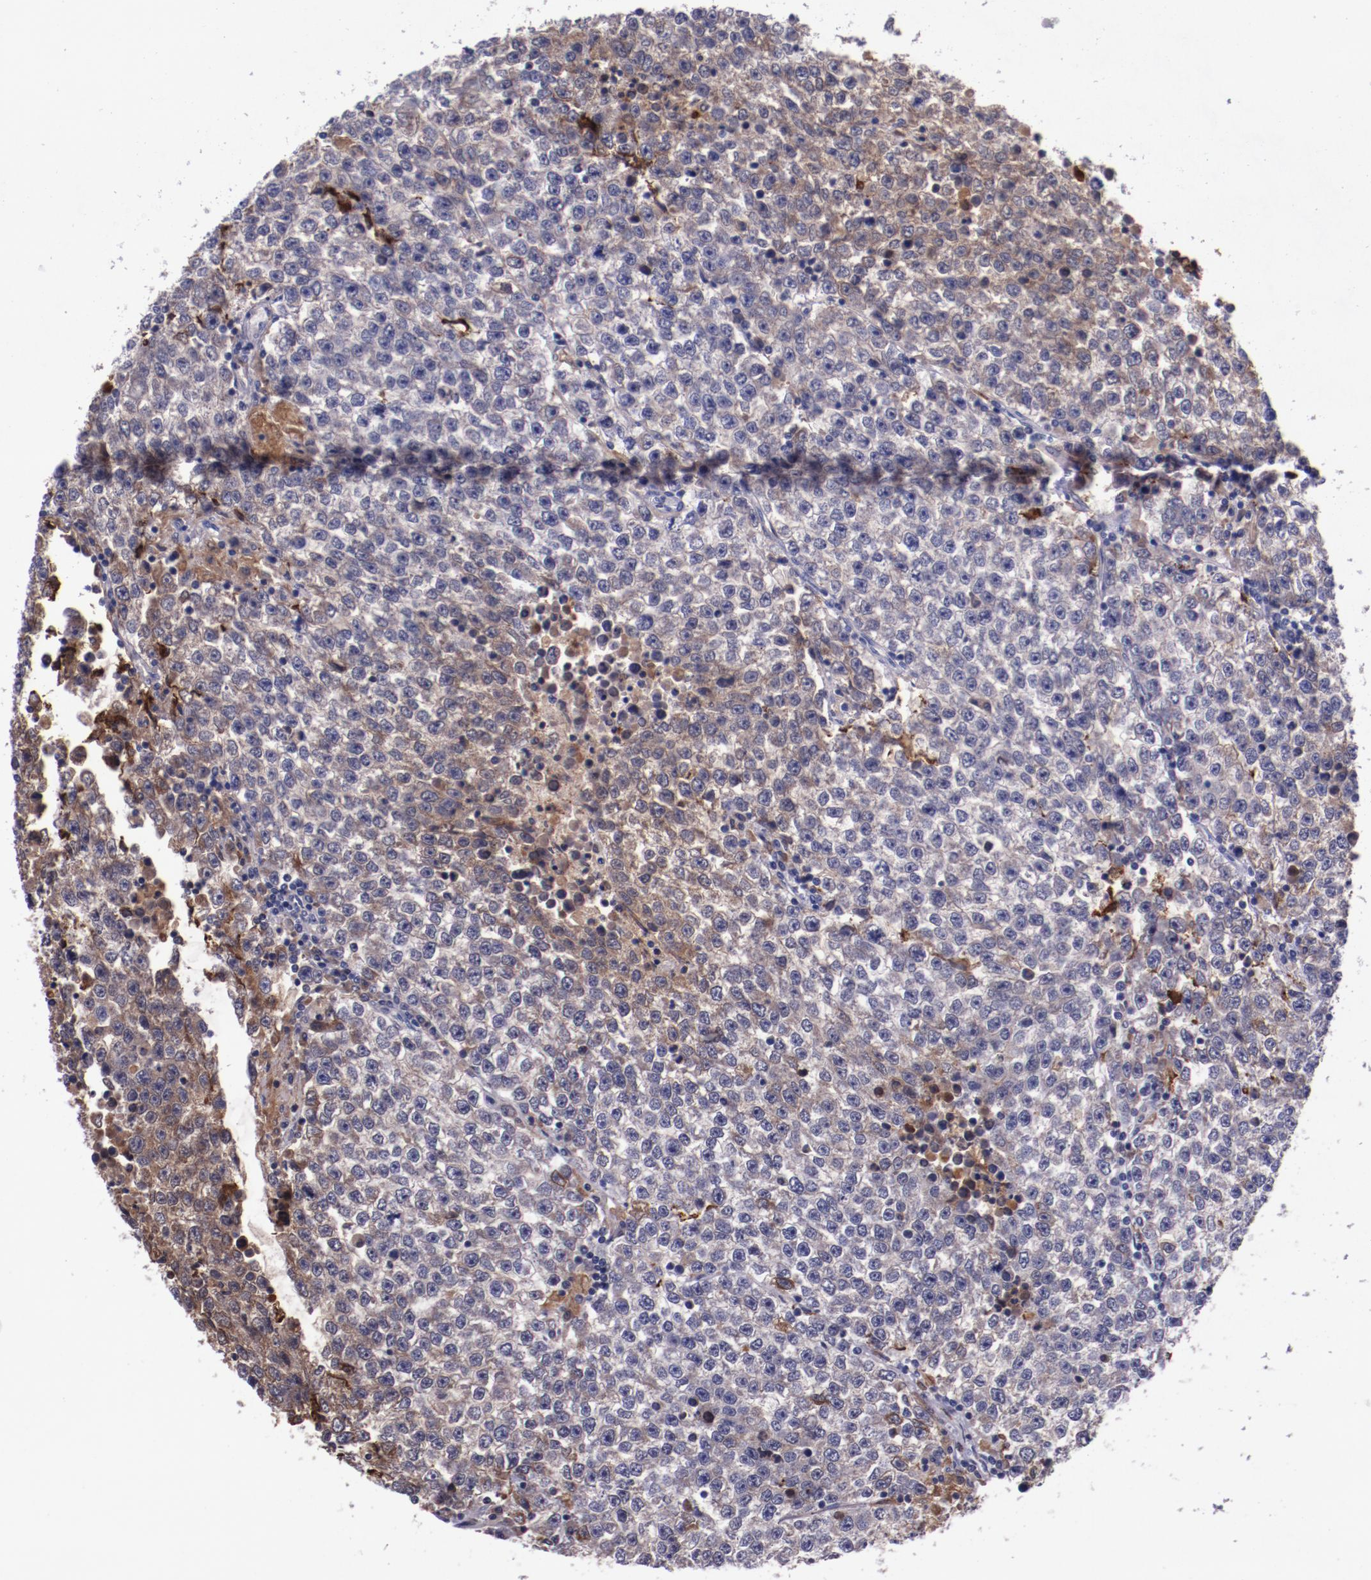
{"staining": {"intensity": "moderate", "quantity": "<25%", "location": "cytoplasmic/membranous"}, "tissue": "testis cancer", "cell_type": "Tumor cells", "image_type": "cancer", "snomed": [{"axis": "morphology", "description": "Seminoma, NOS"}, {"axis": "topography", "description": "Testis"}], "caption": "A micrograph showing moderate cytoplasmic/membranous staining in about <25% of tumor cells in seminoma (testis), as visualized by brown immunohistochemical staining.", "gene": "APOH", "patient": {"sex": "male", "age": 36}}